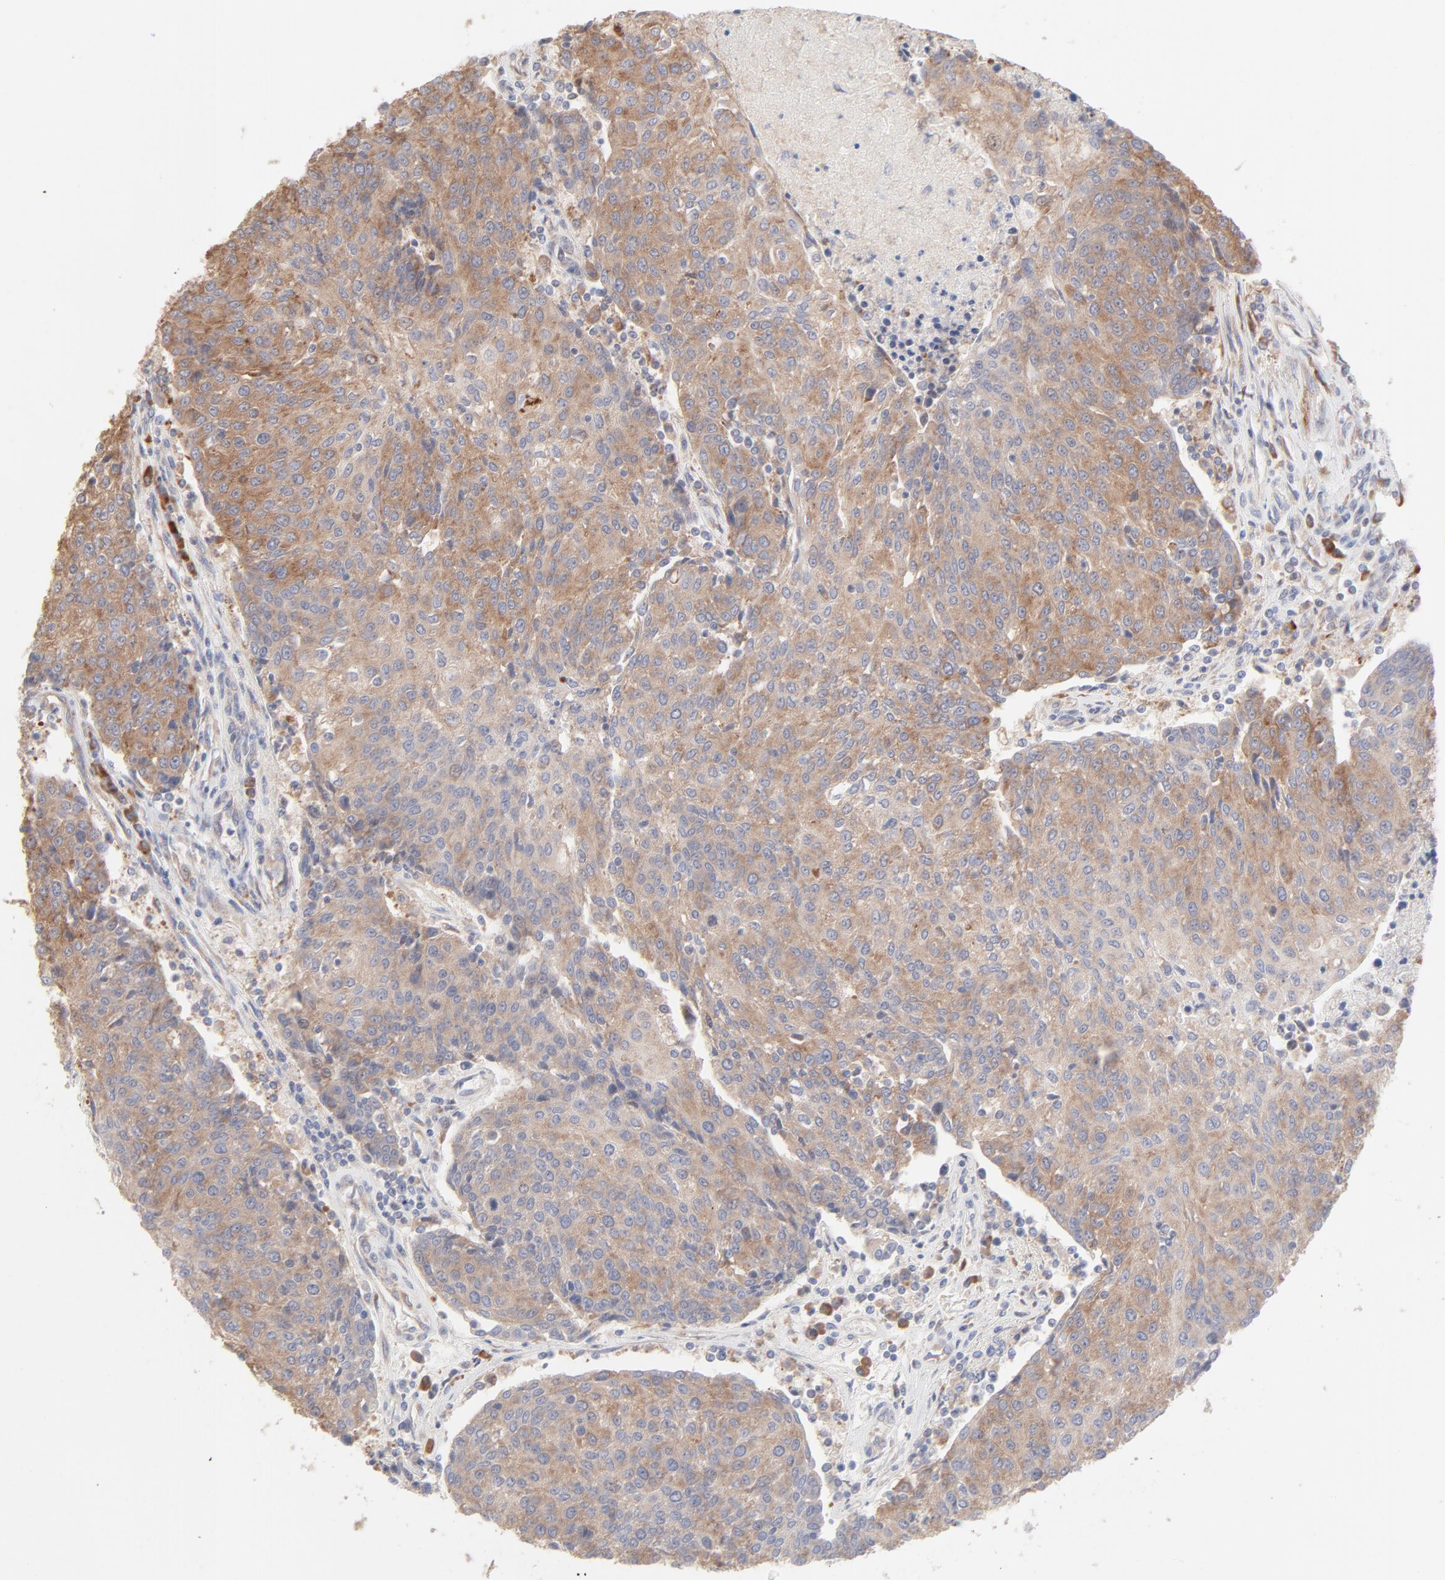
{"staining": {"intensity": "moderate", "quantity": ">75%", "location": "cytoplasmic/membranous"}, "tissue": "urothelial cancer", "cell_type": "Tumor cells", "image_type": "cancer", "snomed": [{"axis": "morphology", "description": "Urothelial carcinoma, High grade"}, {"axis": "topography", "description": "Urinary bladder"}], "caption": "There is medium levels of moderate cytoplasmic/membranous staining in tumor cells of high-grade urothelial carcinoma, as demonstrated by immunohistochemical staining (brown color).", "gene": "RPS21", "patient": {"sex": "female", "age": 85}}